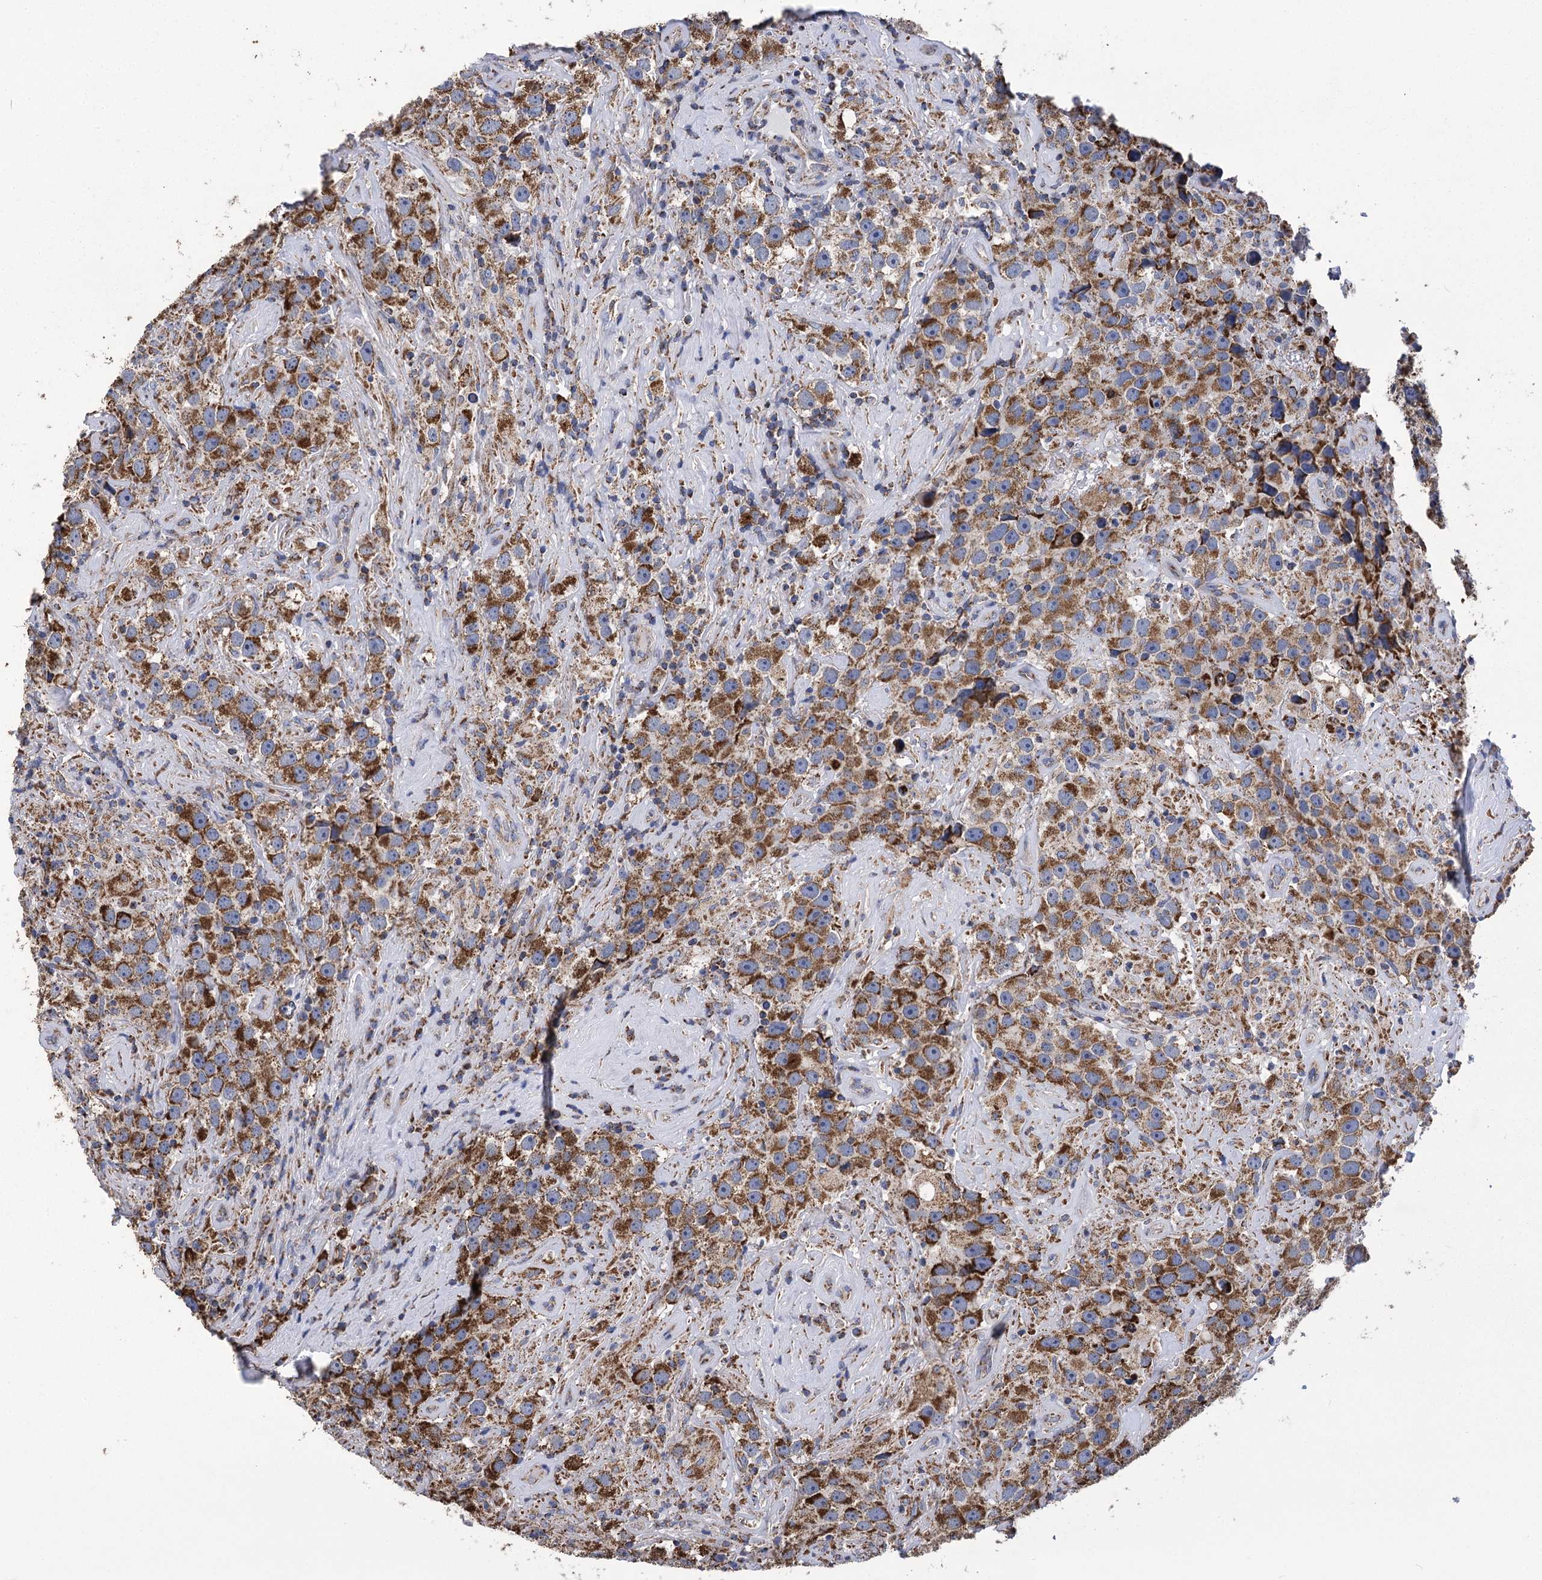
{"staining": {"intensity": "strong", "quantity": ">75%", "location": "cytoplasmic/membranous"}, "tissue": "testis cancer", "cell_type": "Tumor cells", "image_type": "cancer", "snomed": [{"axis": "morphology", "description": "Seminoma, NOS"}, {"axis": "topography", "description": "Testis"}], "caption": "Immunohistochemistry (IHC) (DAB) staining of human testis seminoma exhibits strong cytoplasmic/membranous protein expression in about >75% of tumor cells.", "gene": "CCDC73", "patient": {"sex": "male", "age": 49}}